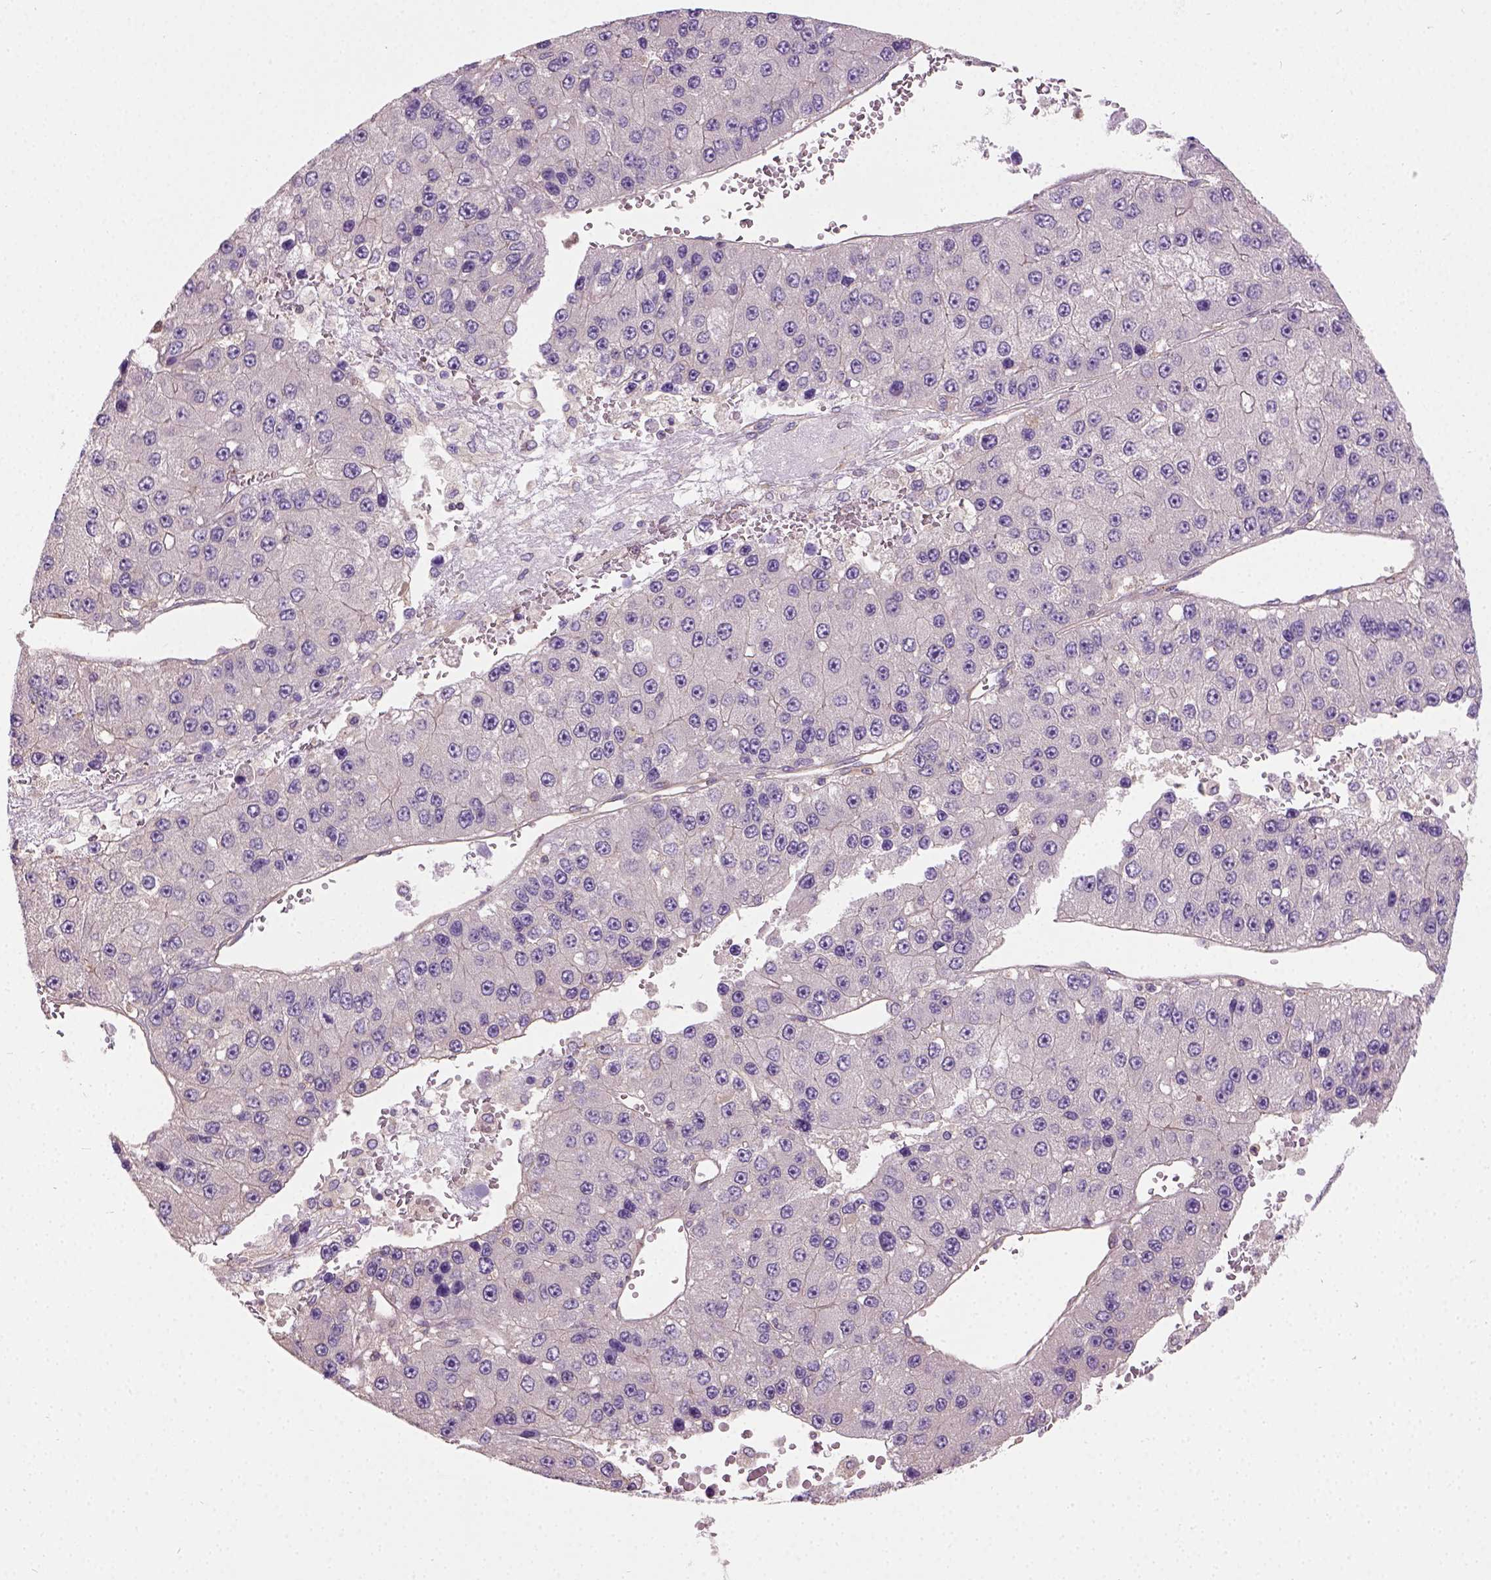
{"staining": {"intensity": "negative", "quantity": "none", "location": "none"}, "tissue": "liver cancer", "cell_type": "Tumor cells", "image_type": "cancer", "snomed": [{"axis": "morphology", "description": "Carcinoma, Hepatocellular, NOS"}, {"axis": "topography", "description": "Liver"}], "caption": "Immunohistochemistry photomicrograph of liver cancer (hepatocellular carcinoma) stained for a protein (brown), which demonstrates no positivity in tumor cells. (Stains: DAB (3,3'-diaminobenzidine) IHC with hematoxylin counter stain, Microscopy: brightfield microscopy at high magnification).", "gene": "CRACR2A", "patient": {"sex": "female", "age": 73}}